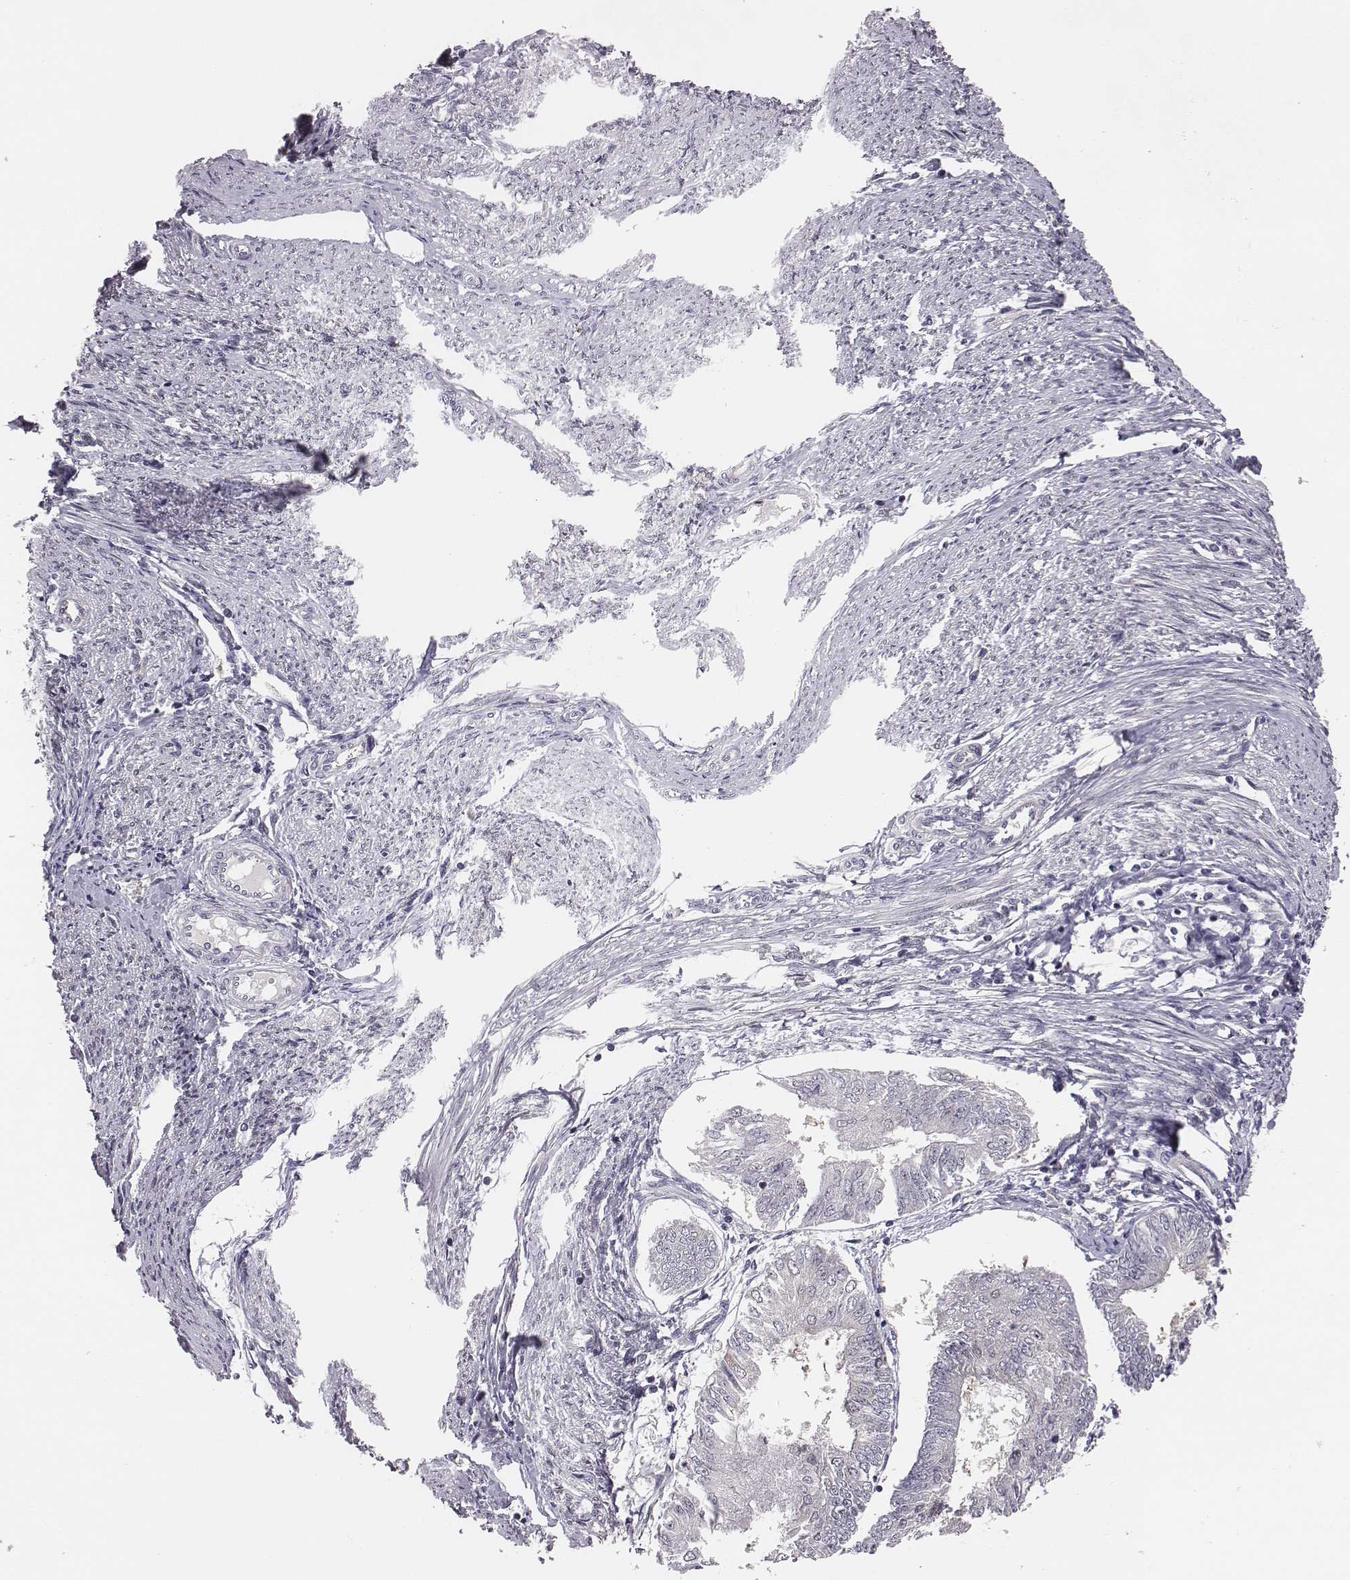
{"staining": {"intensity": "negative", "quantity": "none", "location": "none"}, "tissue": "endometrial cancer", "cell_type": "Tumor cells", "image_type": "cancer", "snomed": [{"axis": "morphology", "description": "Adenocarcinoma, NOS"}, {"axis": "topography", "description": "Endometrium"}], "caption": "Immunohistochemical staining of human endometrial cancer exhibits no significant staining in tumor cells. (Stains: DAB (3,3'-diaminobenzidine) immunohistochemistry (IHC) with hematoxylin counter stain, Microscopy: brightfield microscopy at high magnification).", "gene": "SMURF2", "patient": {"sex": "female", "age": 58}}